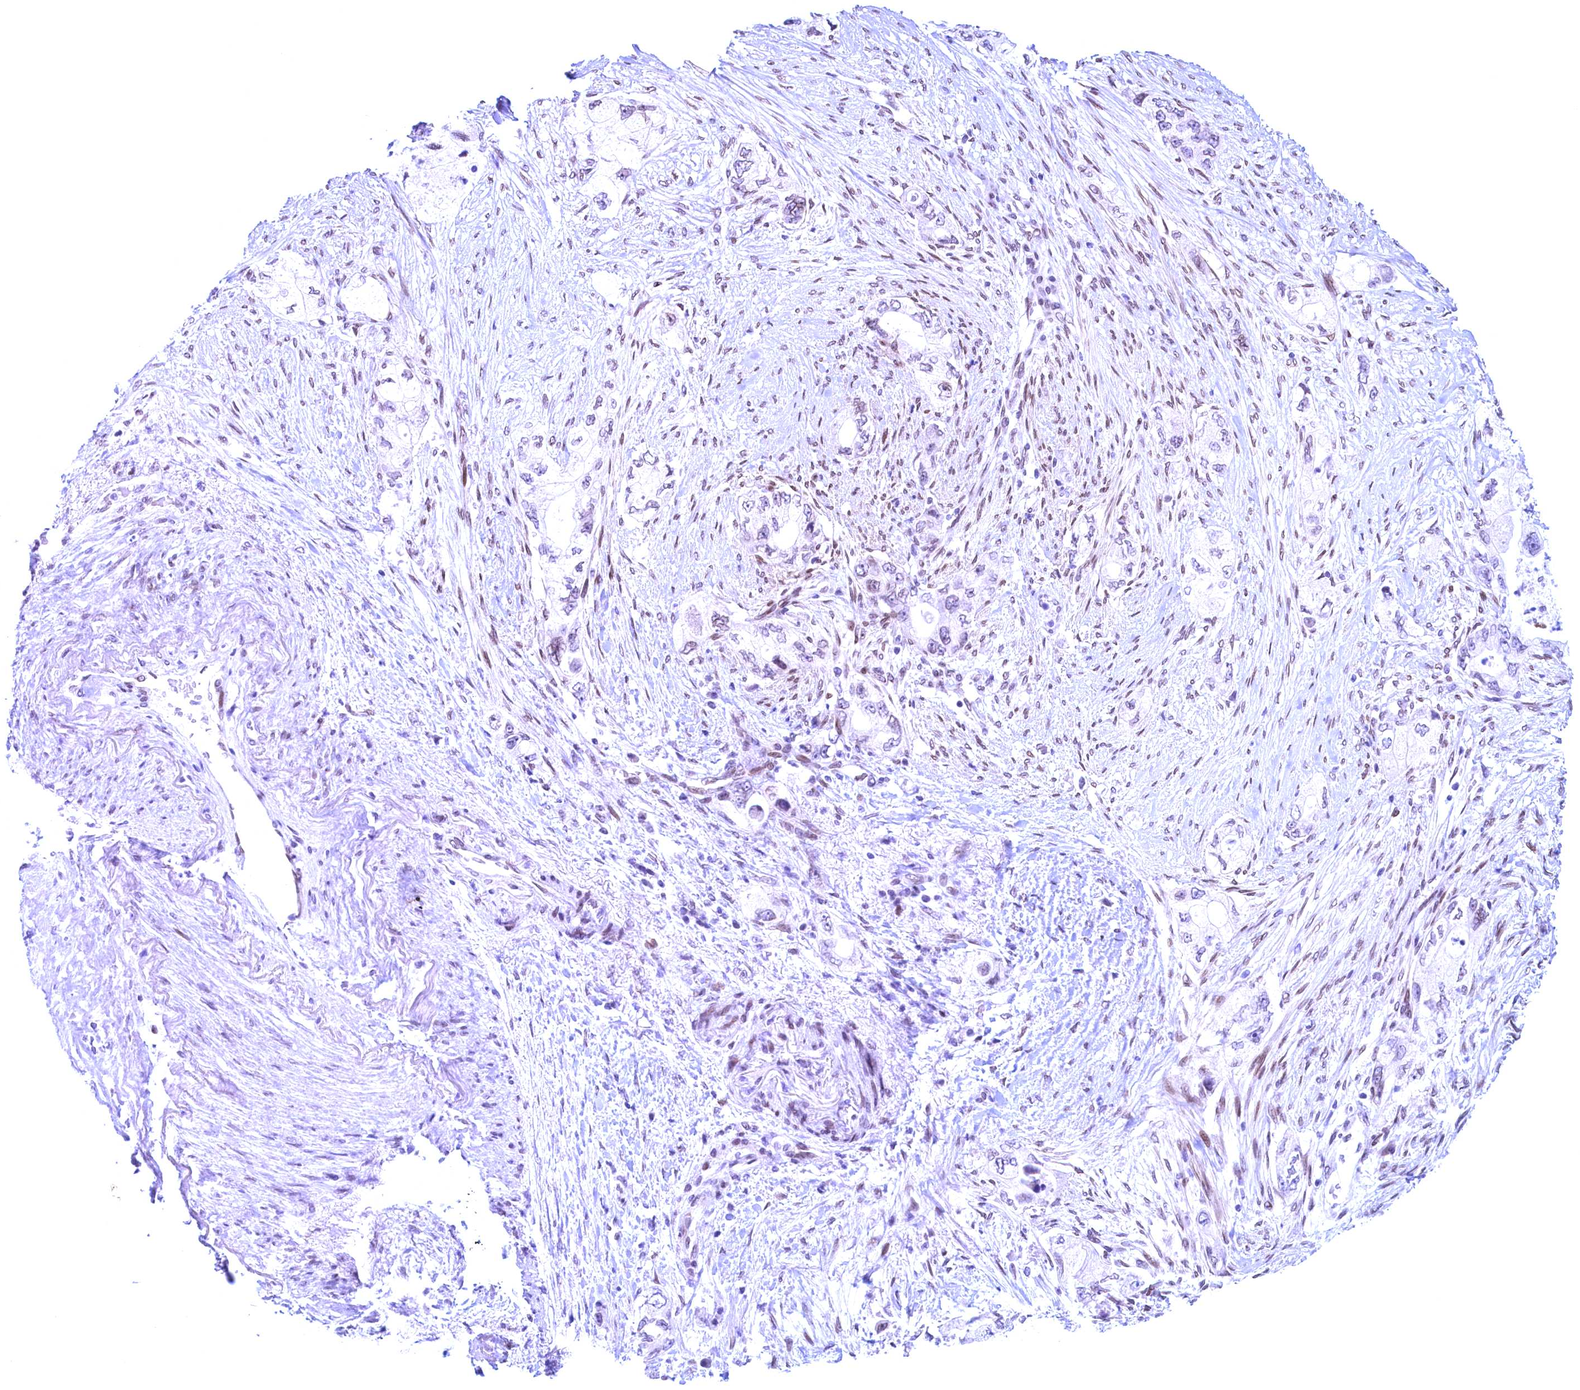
{"staining": {"intensity": "negative", "quantity": "none", "location": "none"}, "tissue": "pancreatic cancer", "cell_type": "Tumor cells", "image_type": "cancer", "snomed": [{"axis": "morphology", "description": "Adenocarcinoma, NOS"}, {"axis": "topography", "description": "Pancreas"}], "caption": "Pancreatic cancer was stained to show a protein in brown. There is no significant staining in tumor cells.", "gene": "GPSM1", "patient": {"sex": "female", "age": 73}}